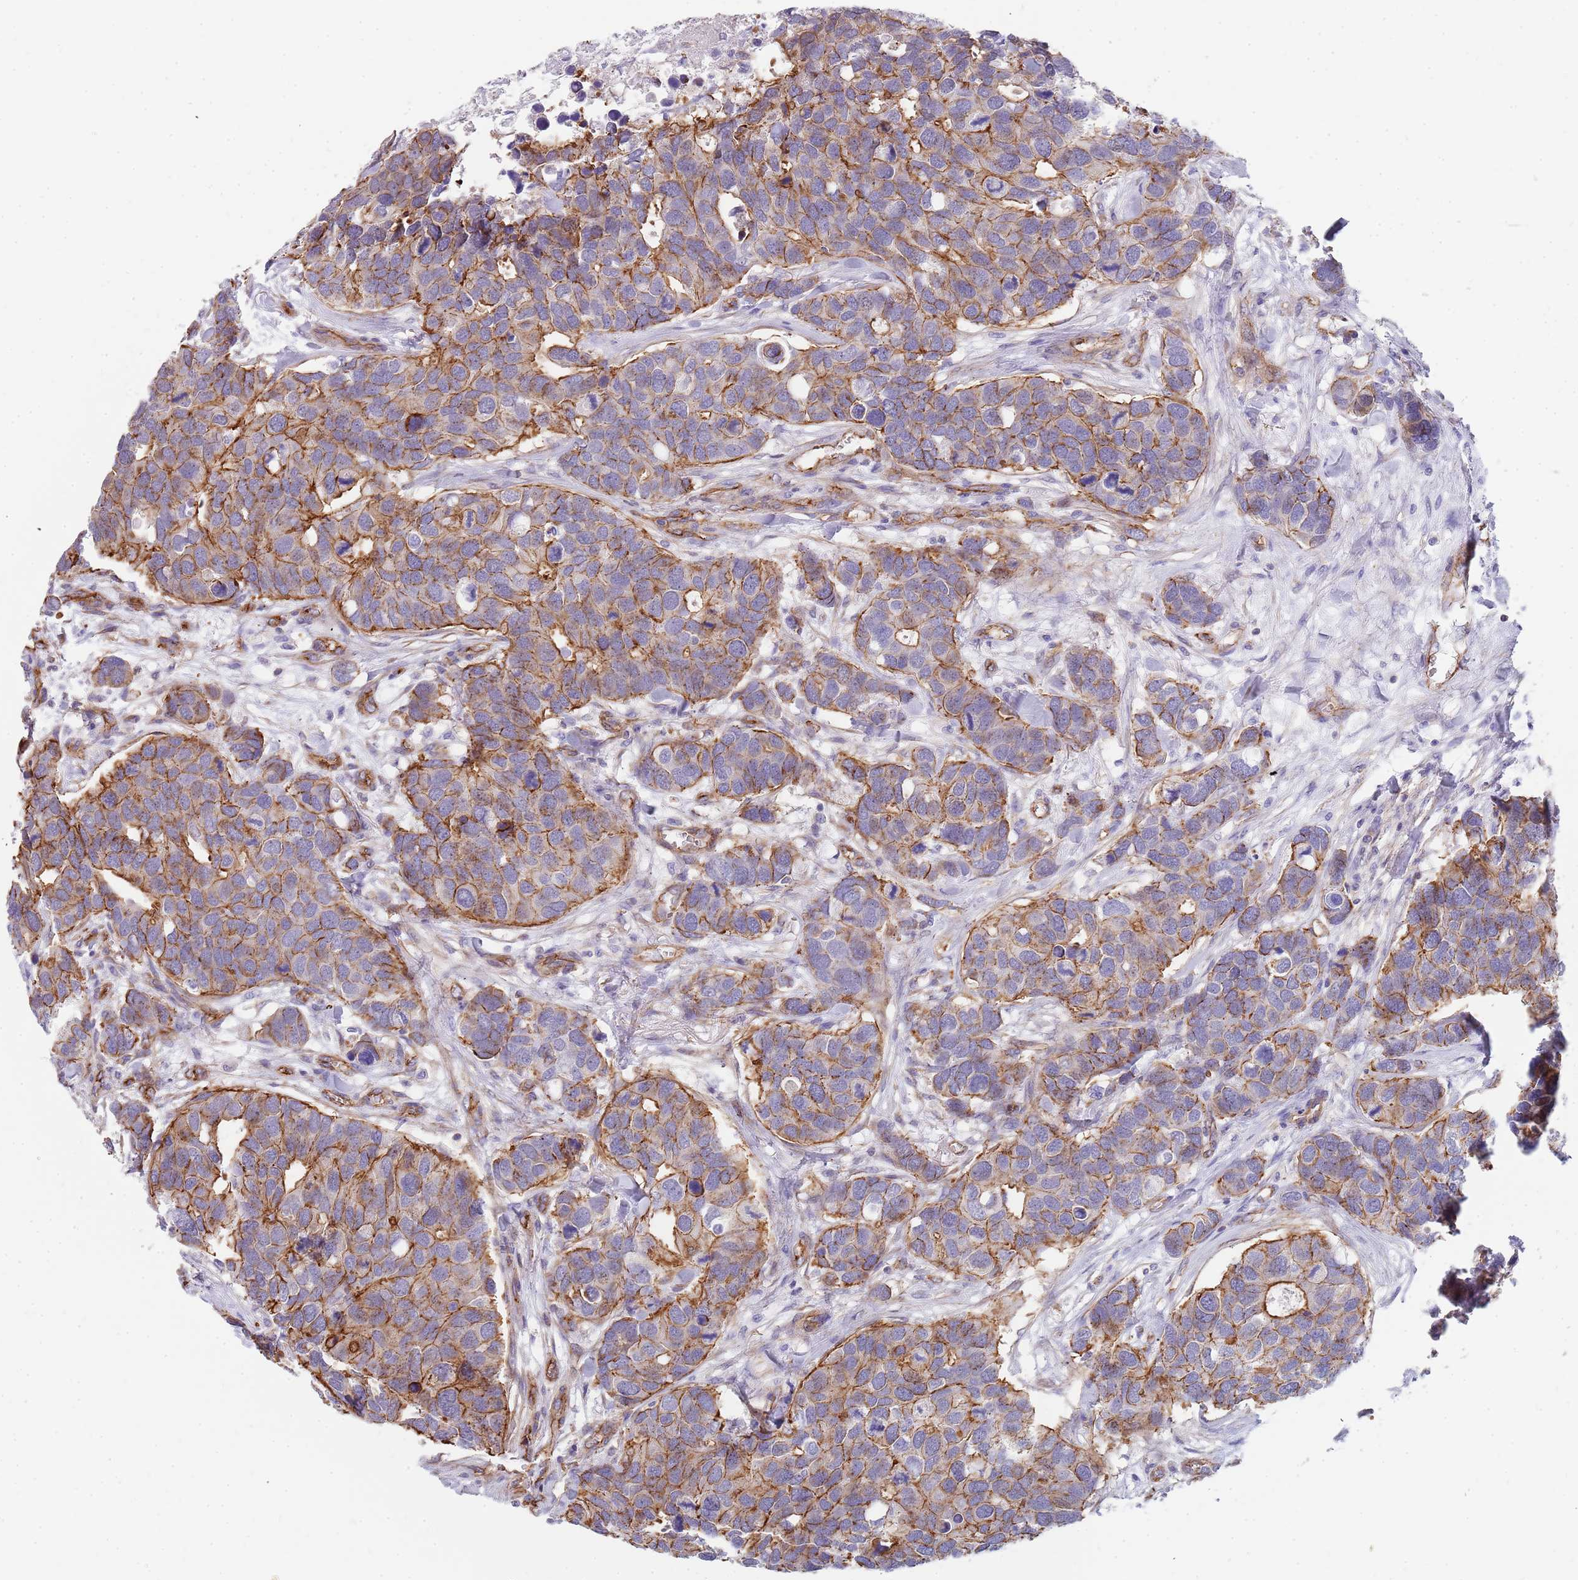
{"staining": {"intensity": "strong", "quantity": "25%-75%", "location": "cytoplasmic/membranous"}, "tissue": "breast cancer", "cell_type": "Tumor cells", "image_type": "cancer", "snomed": [{"axis": "morphology", "description": "Duct carcinoma"}, {"axis": "topography", "description": "Breast"}], "caption": "Breast cancer (infiltrating ductal carcinoma) stained for a protein (brown) exhibits strong cytoplasmic/membranous positive staining in approximately 25%-75% of tumor cells.", "gene": "GFRAL", "patient": {"sex": "female", "age": 83}}